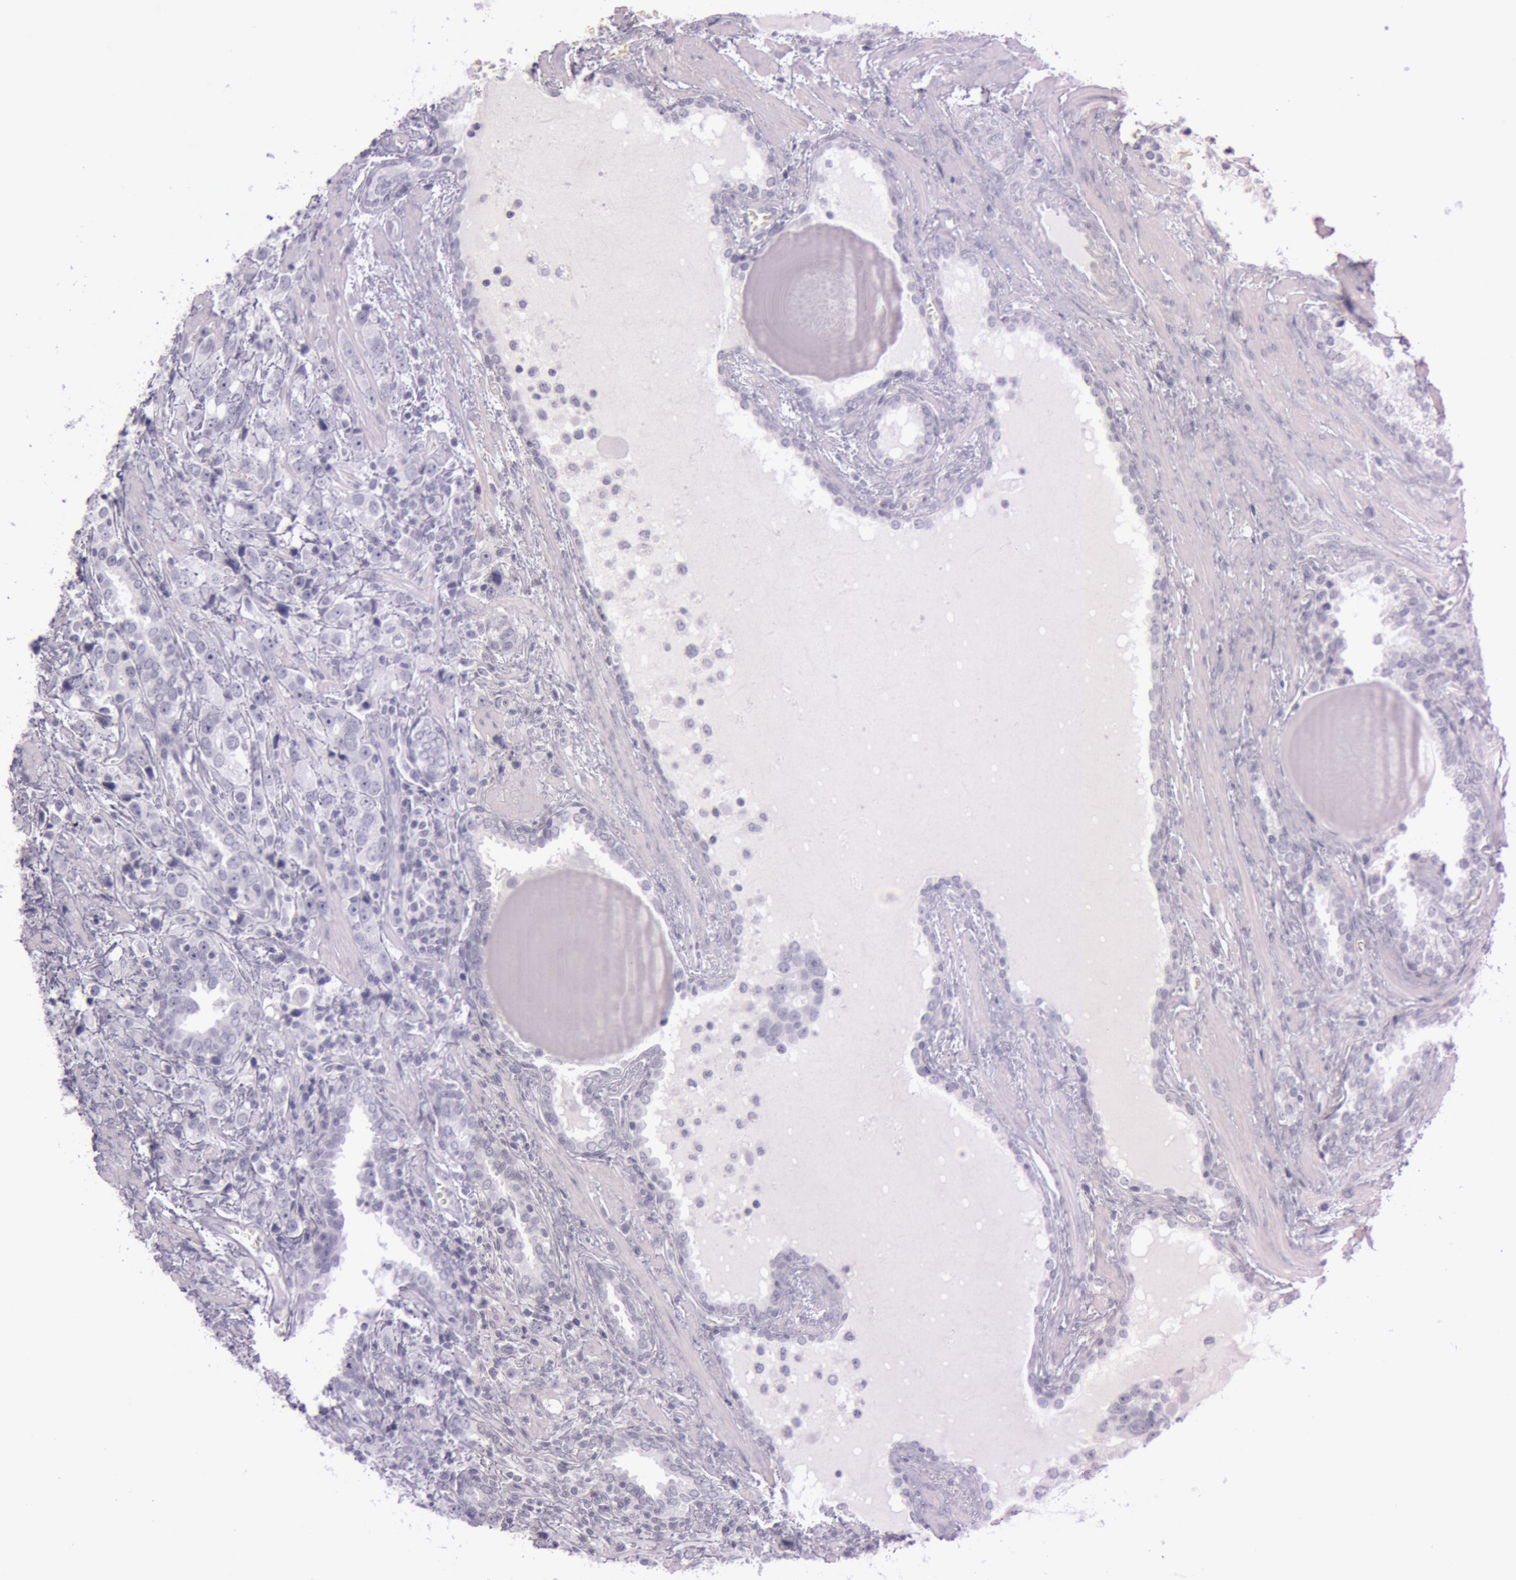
{"staining": {"intensity": "negative", "quantity": "none", "location": "none"}, "tissue": "prostate cancer", "cell_type": "Tumor cells", "image_type": "cancer", "snomed": [{"axis": "morphology", "description": "Adenocarcinoma, High grade"}, {"axis": "topography", "description": "Prostate"}], "caption": "Histopathology image shows no protein positivity in tumor cells of prostate adenocarcinoma (high-grade) tissue. (DAB IHC visualized using brightfield microscopy, high magnification).", "gene": "S100A7", "patient": {"sex": "male", "age": 71}}